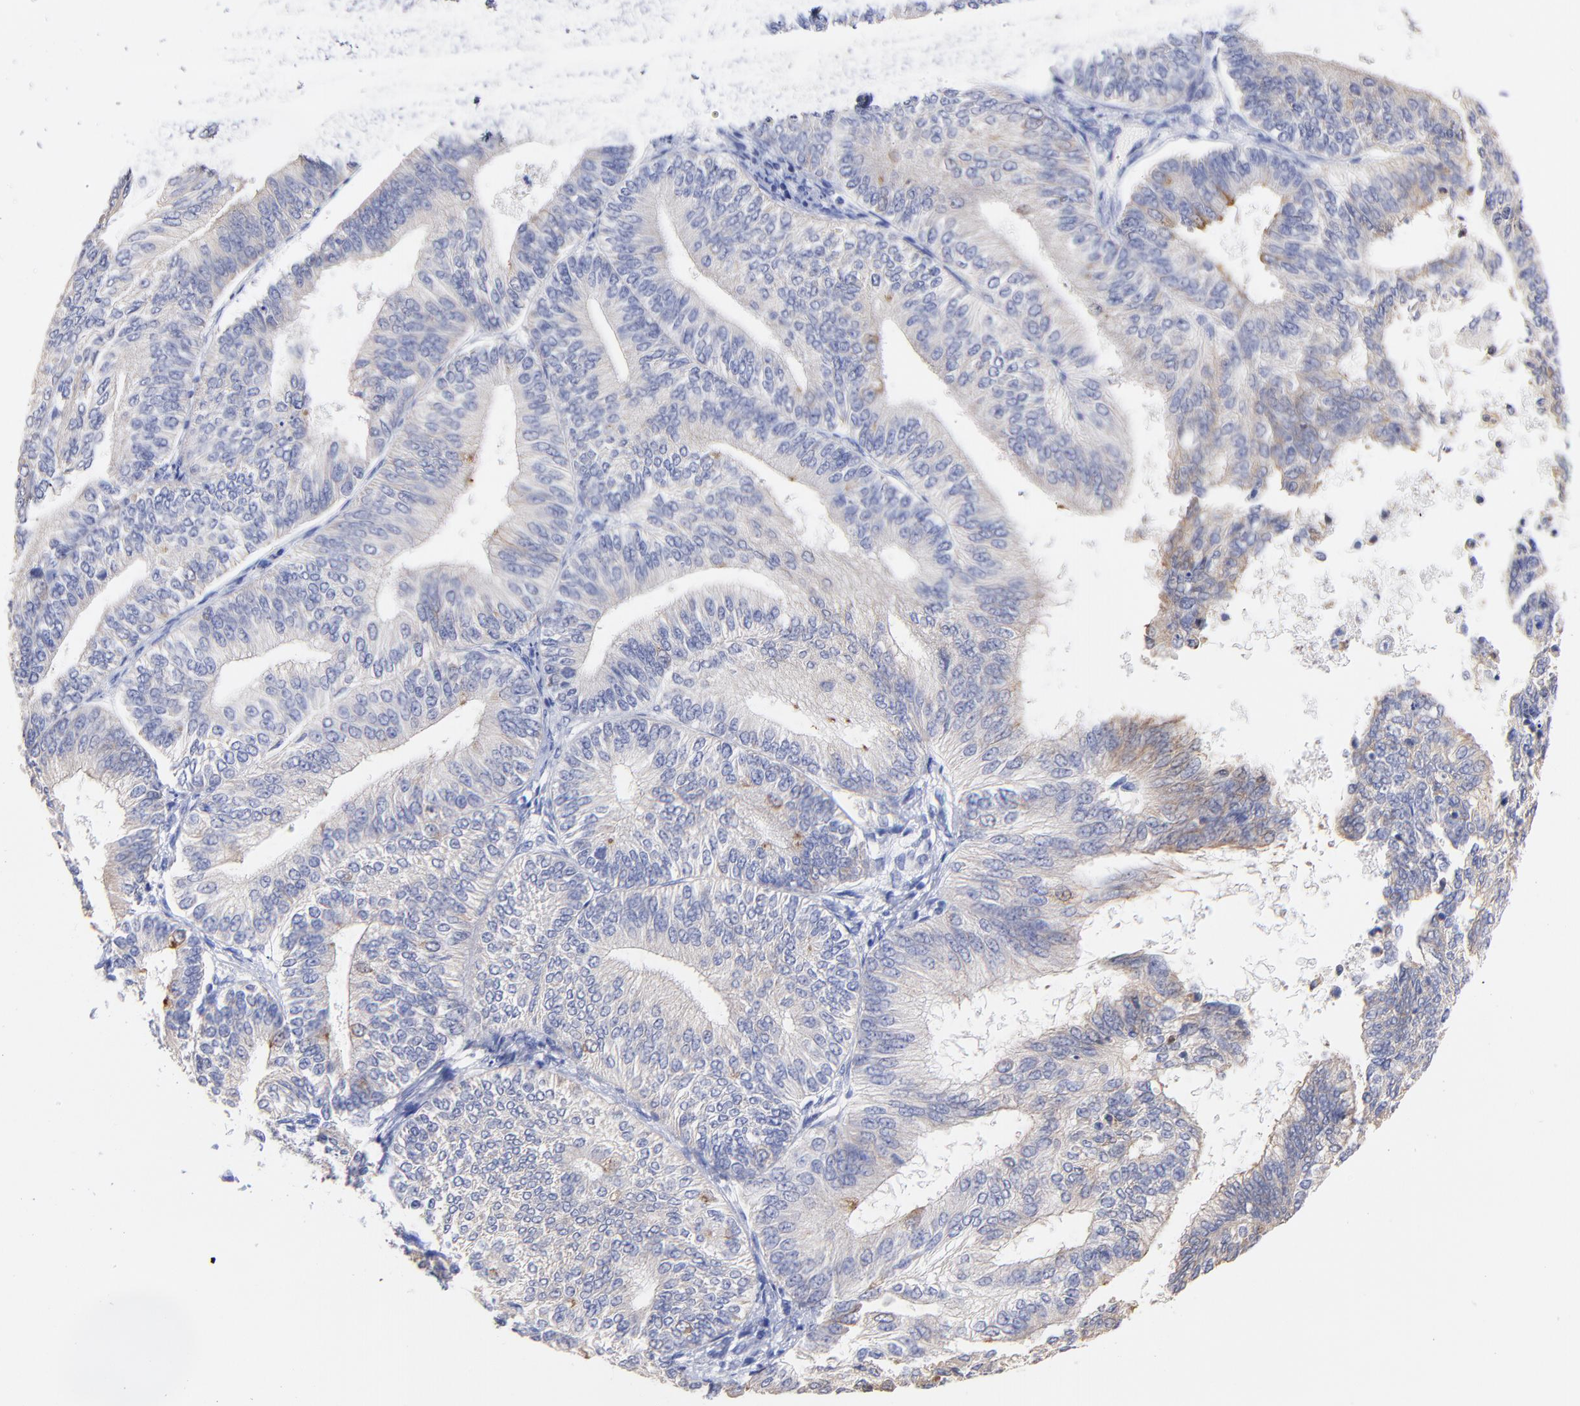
{"staining": {"intensity": "weak", "quantity": "25%-75%", "location": "cytoplasmic/membranous"}, "tissue": "endometrial cancer", "cell_type": "Tumor cells", "image_type": "cancer", "snomed": [{"axis": "morphology", "description": "Adenocarcinoma, NOS"}, {"axis": "topography", "description": "Endometrium"}], "caption": "About 25%-75% of tumor cells in human adenocarcinoma (endometrial) show weak cytoplasmic/membranous protein expression as visualized by brown immunohistochemical staining.", "gene": "CFAP57", "patient": {"sex": "female", "age": 55}}